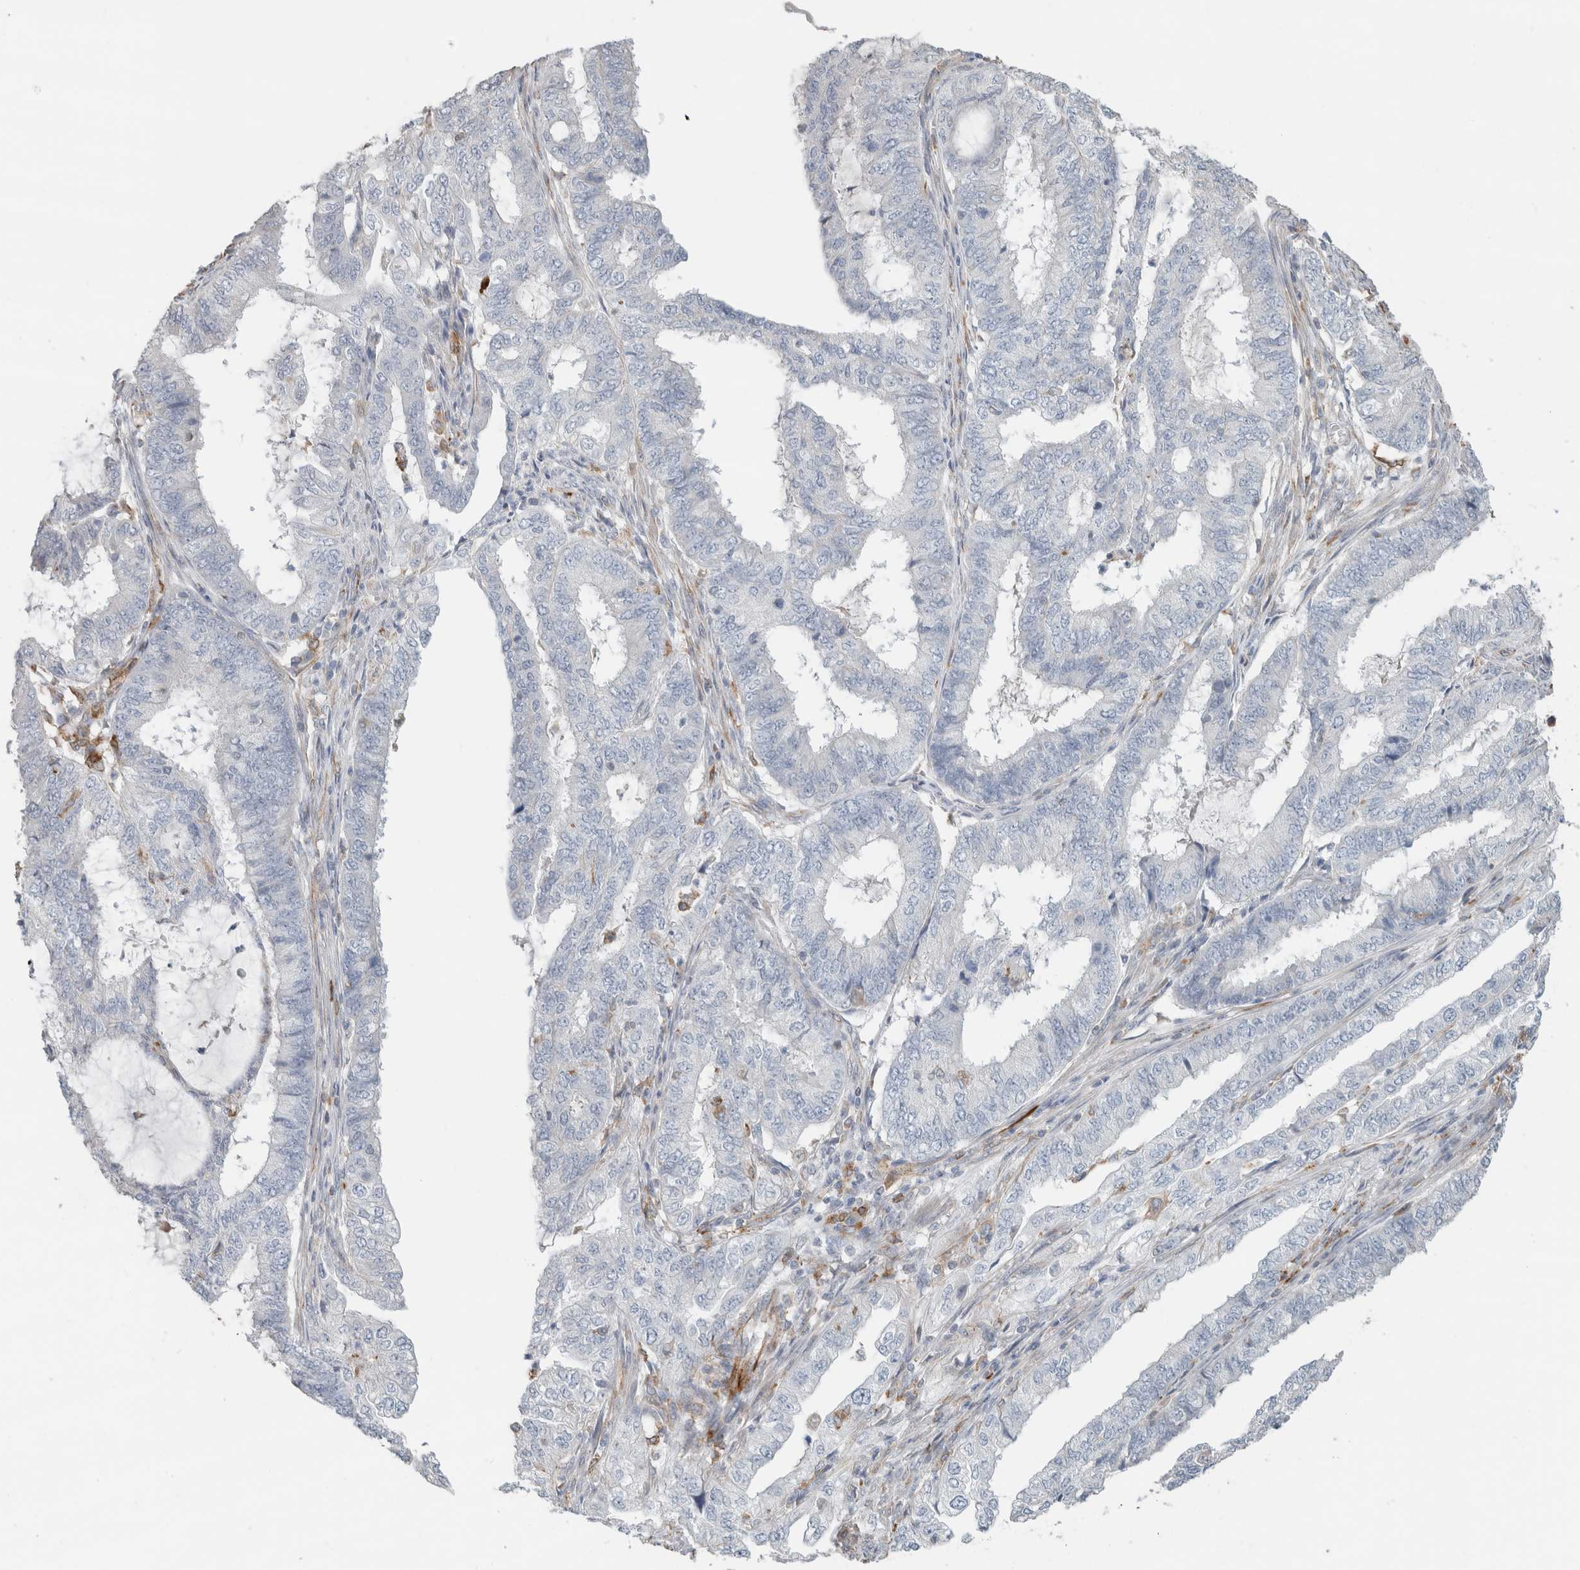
{"staining": {"intensity": "negative", "quantity": "none", "location": "none"}, "tissue": "endometrial cancer", "cell_type": "Tumor cells", "image_type": "cancer", "snomed": [{"axis": "morphology", "description": "Adenocarcinoma, NOS"}, {"axis": "topography", "description": "Endometrium"}], "caption": "Immunohistochemical staining of adenocarcinoma (endometrial) shows no significant staining in tumor cells.", "gene": "LY86", "patient": {"sex": "female", "age": 51}}